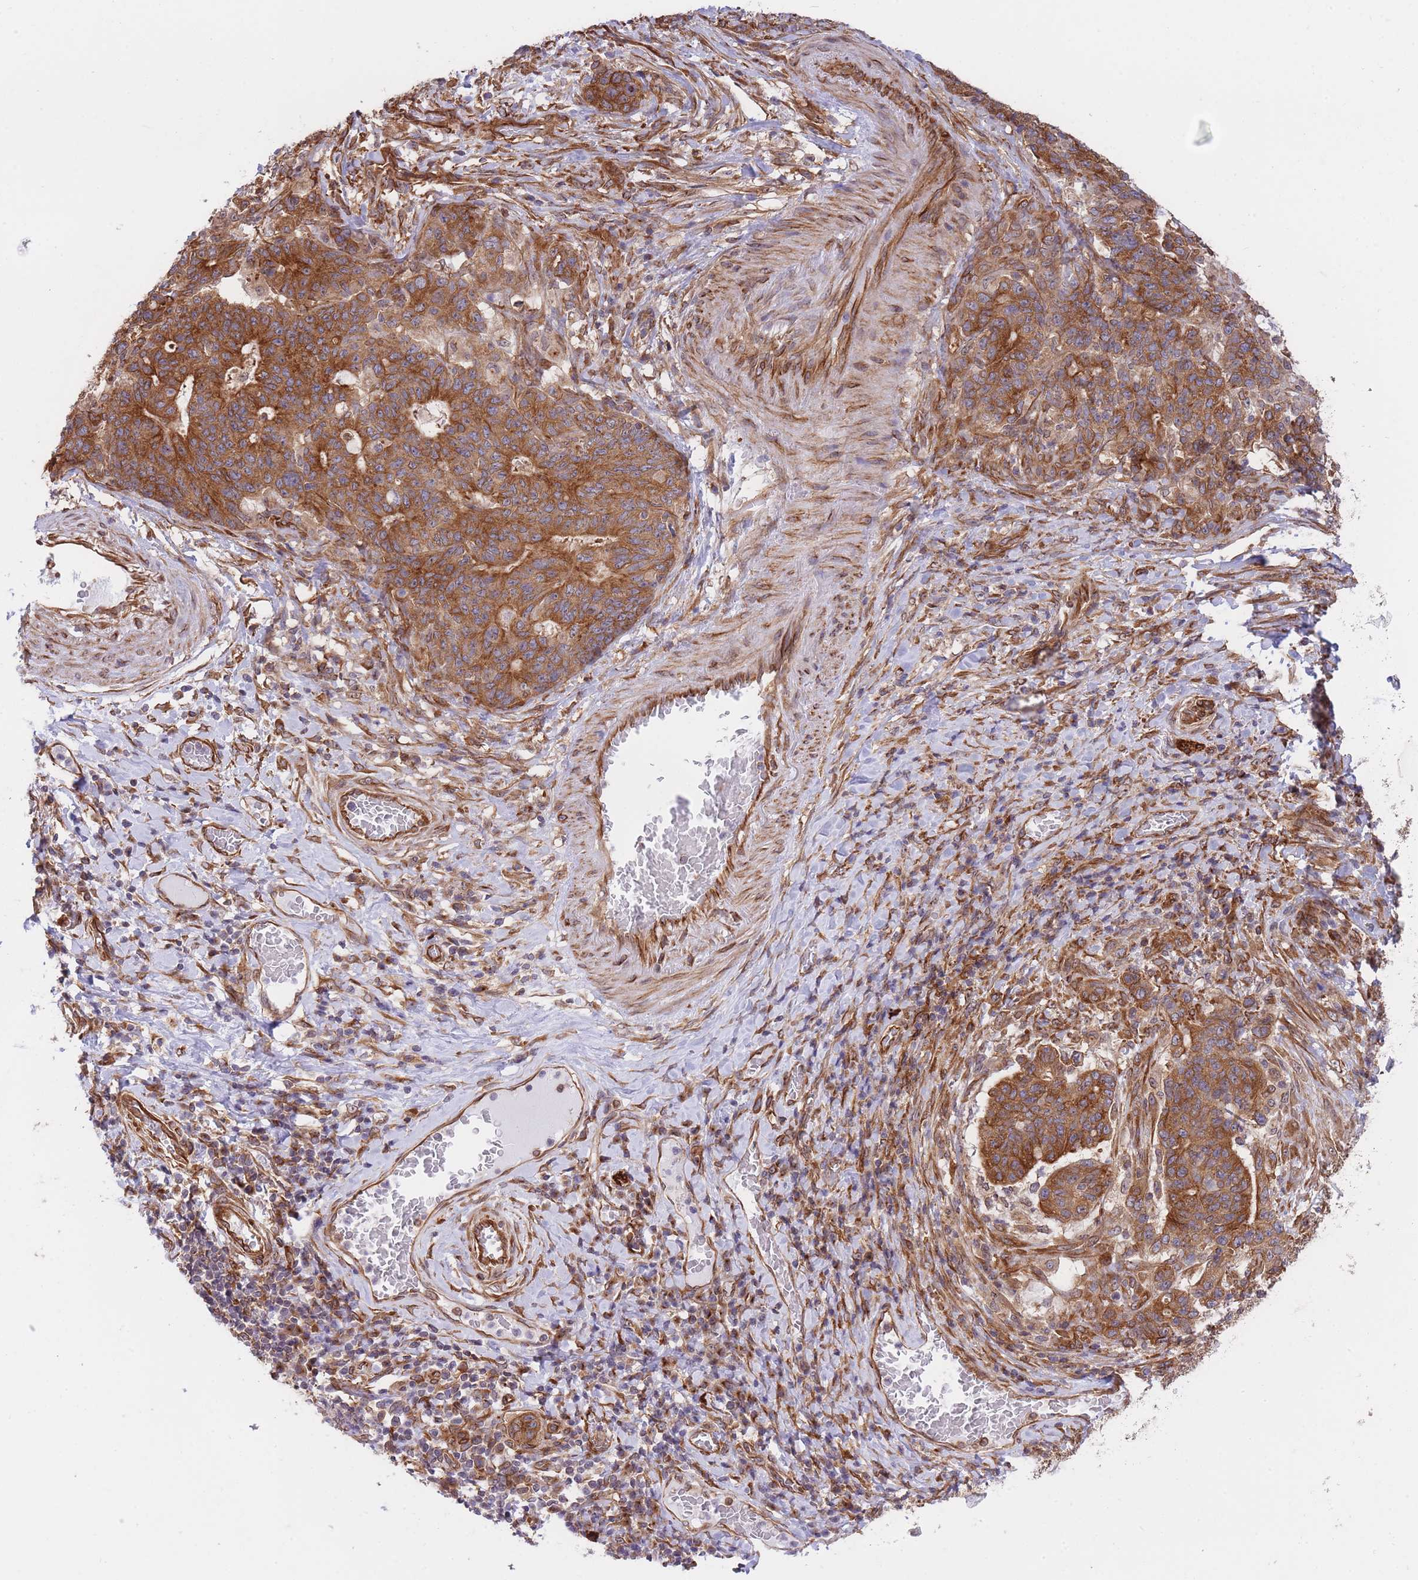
{"staining": {"intensity": "strong", "quantity": ">75%", "location": "cytoplasmic/membranous"}, "tissue": "stomach cancer", "cell_type": "Tumor cells", "image_type": "cancer", "snomed": [{"axis": "morphology", "description": "Normal tissue, NOS"}, {"axis": "morphology", "description": "Adenocarcinoma, NOS"}, {"axis": "topography", "description": "Stomach"}], "caption": "Stomach adenocarcinoma tissue exhibits strong cytoplasmic/membranous expression in approximately >75% of tumor cells, visualized by immunohistochemistry. (brown staining indicates protein expression, while blue staining denotes nuclei).", "gene": "EXOSC8", "patient": {"sex": "female", "age": 64}}